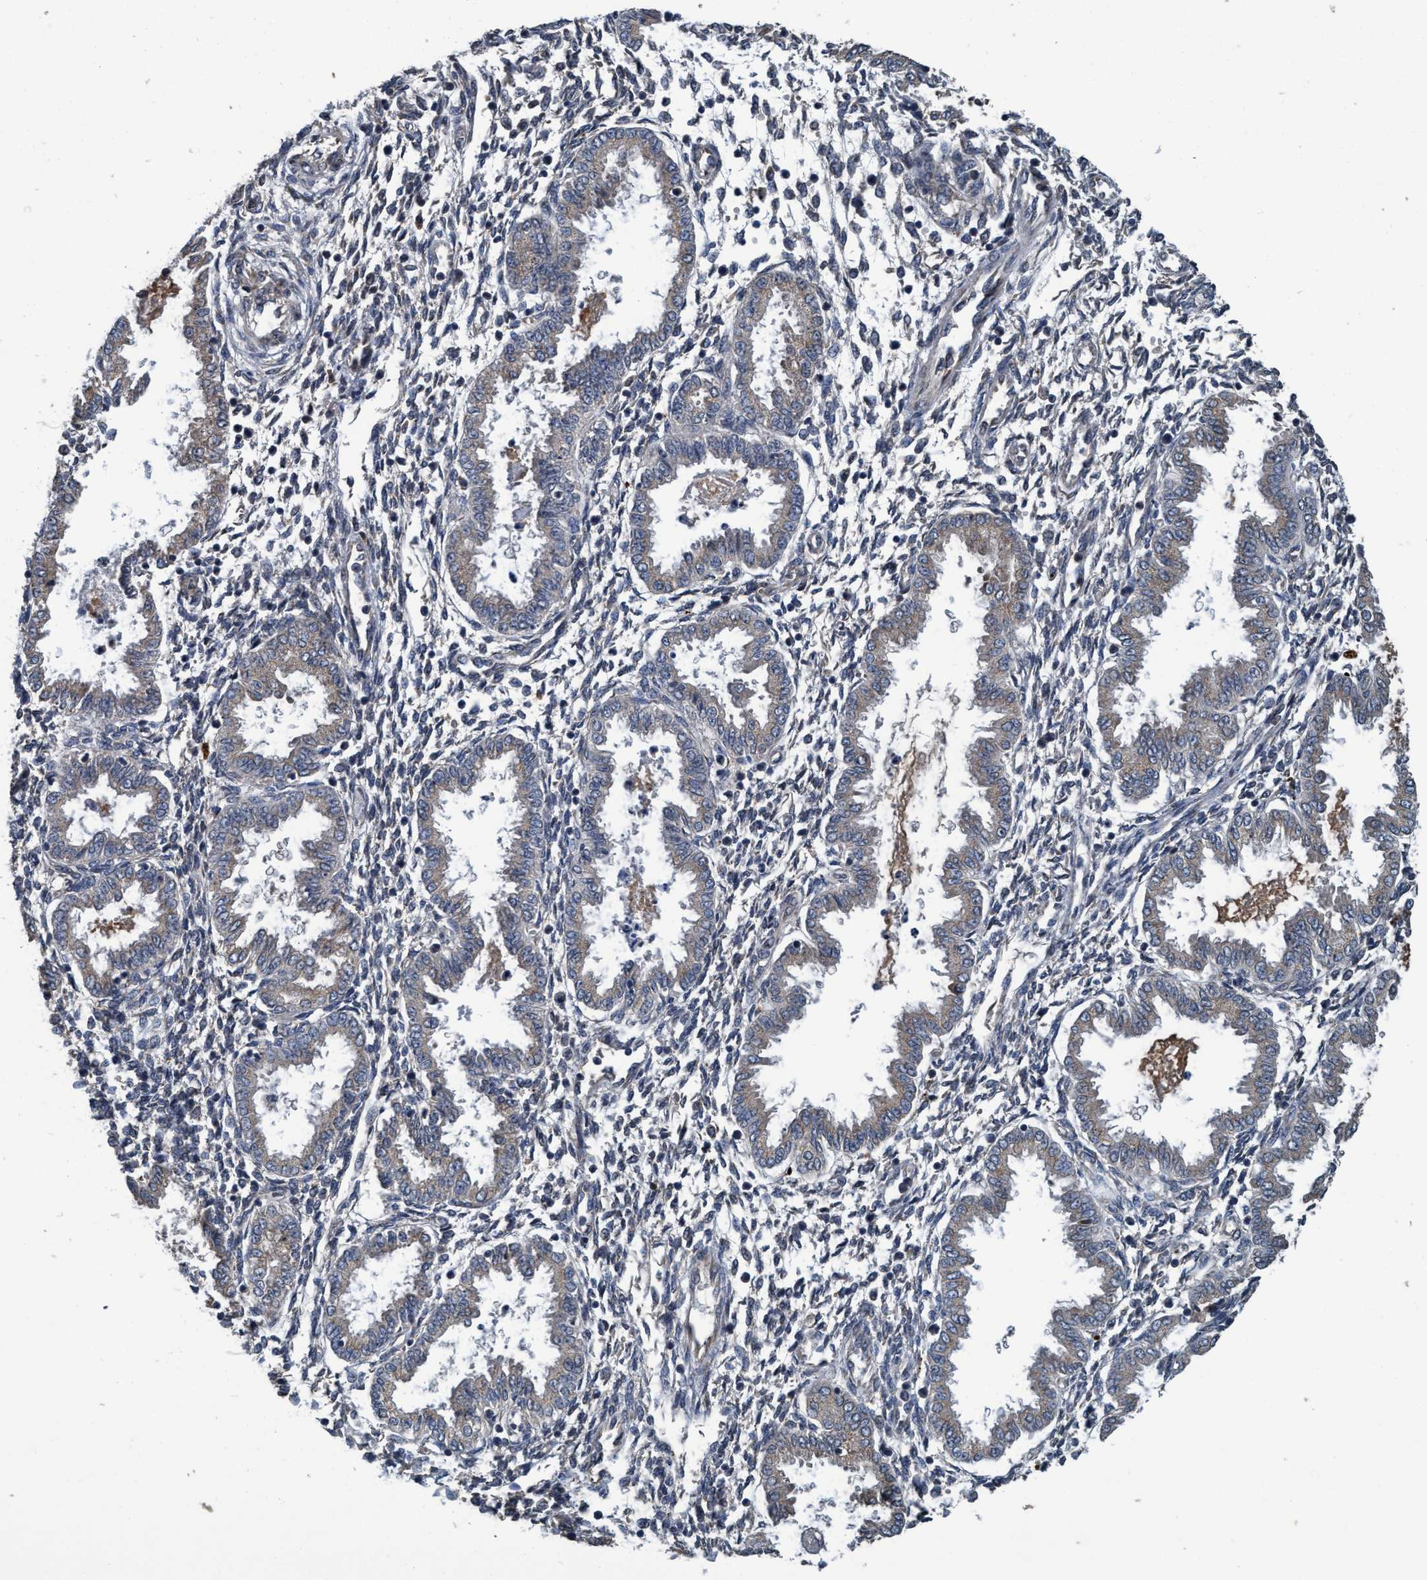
{"staining": {"intensity": "weak", "quantity": "<25%", "location": "cytoplasmic/membranous"}, "tissue": "endometrium", "cell_type": "Cells in endometrial stroma", "image_type": "normal", "snomed": [{"axis": "morphology", "description": "Normal tissue, NOS"}, {"axis": "topography", "description": "Endometrium"}], "caption": "IHC image of normal human endometrium stained for a protein (brown), which displays no positivity in cells in endometrial stroma.", "gene": "MACC1", "patient": {"sex": "female", "age": 33}}